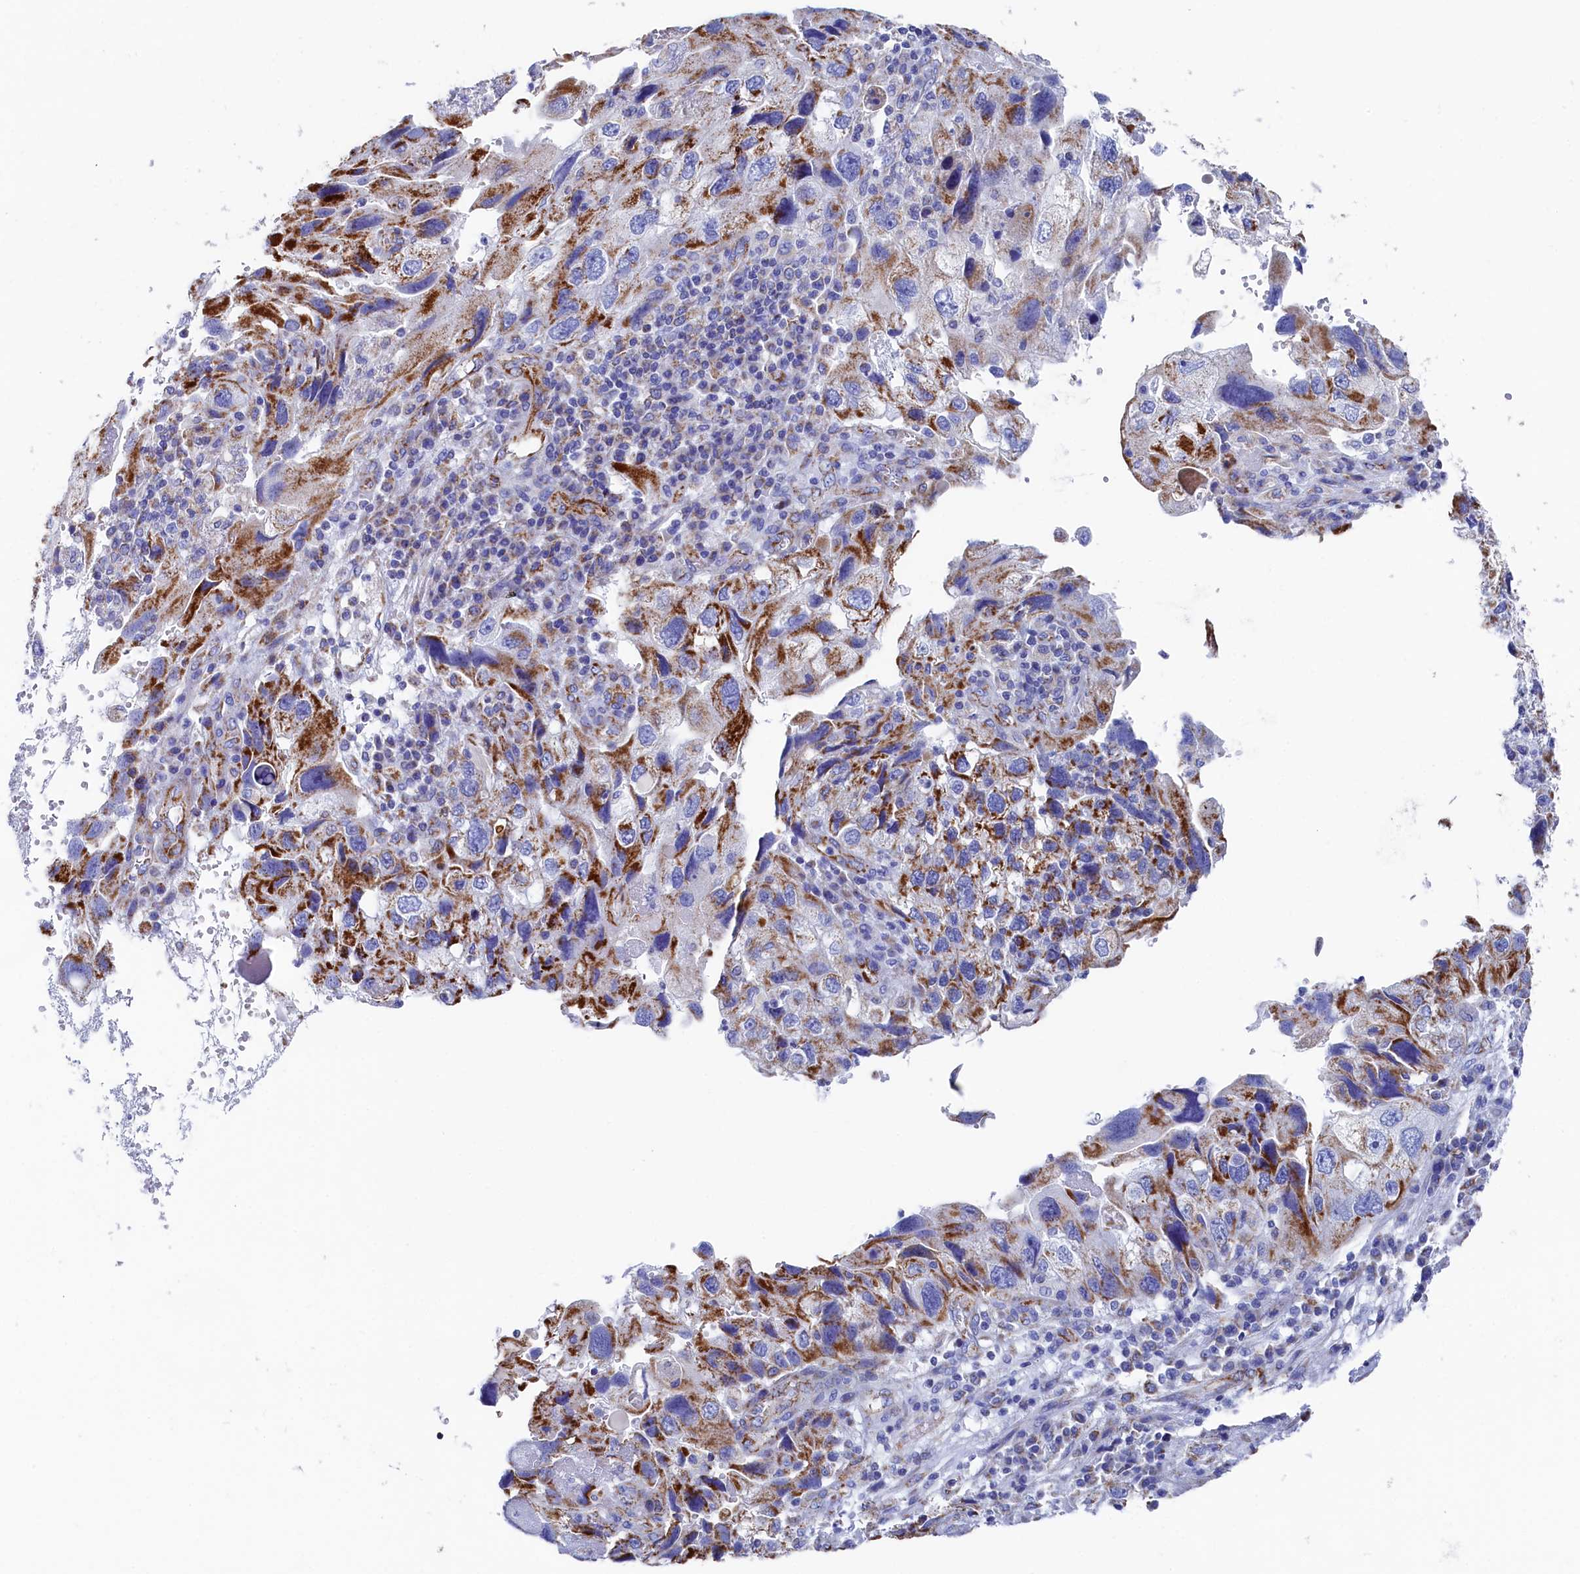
{"staining": {"intensity": "strong", "quantity": "25%-75%", "location": "cytoplasmic/membranous"}, "tissue": "endometrial cancer", "cell_type": "Tumor cells", "image_type": "cancer", "snomed": [{"axis": "morphology", "description": "Adenocarcinoma, NOS"}, {"axis": "topography", "description": "Endometrium"}], "caption": "The image demonstrates staining of endometrial cancer, revealing strong cytoplasmic/membranous protein staining (brown color) within tumor cells. (DAB IHC with brightfield microscopy, high magnification).", "gene": "MMAB", "patient": {"sex": "female", "age": 49}}